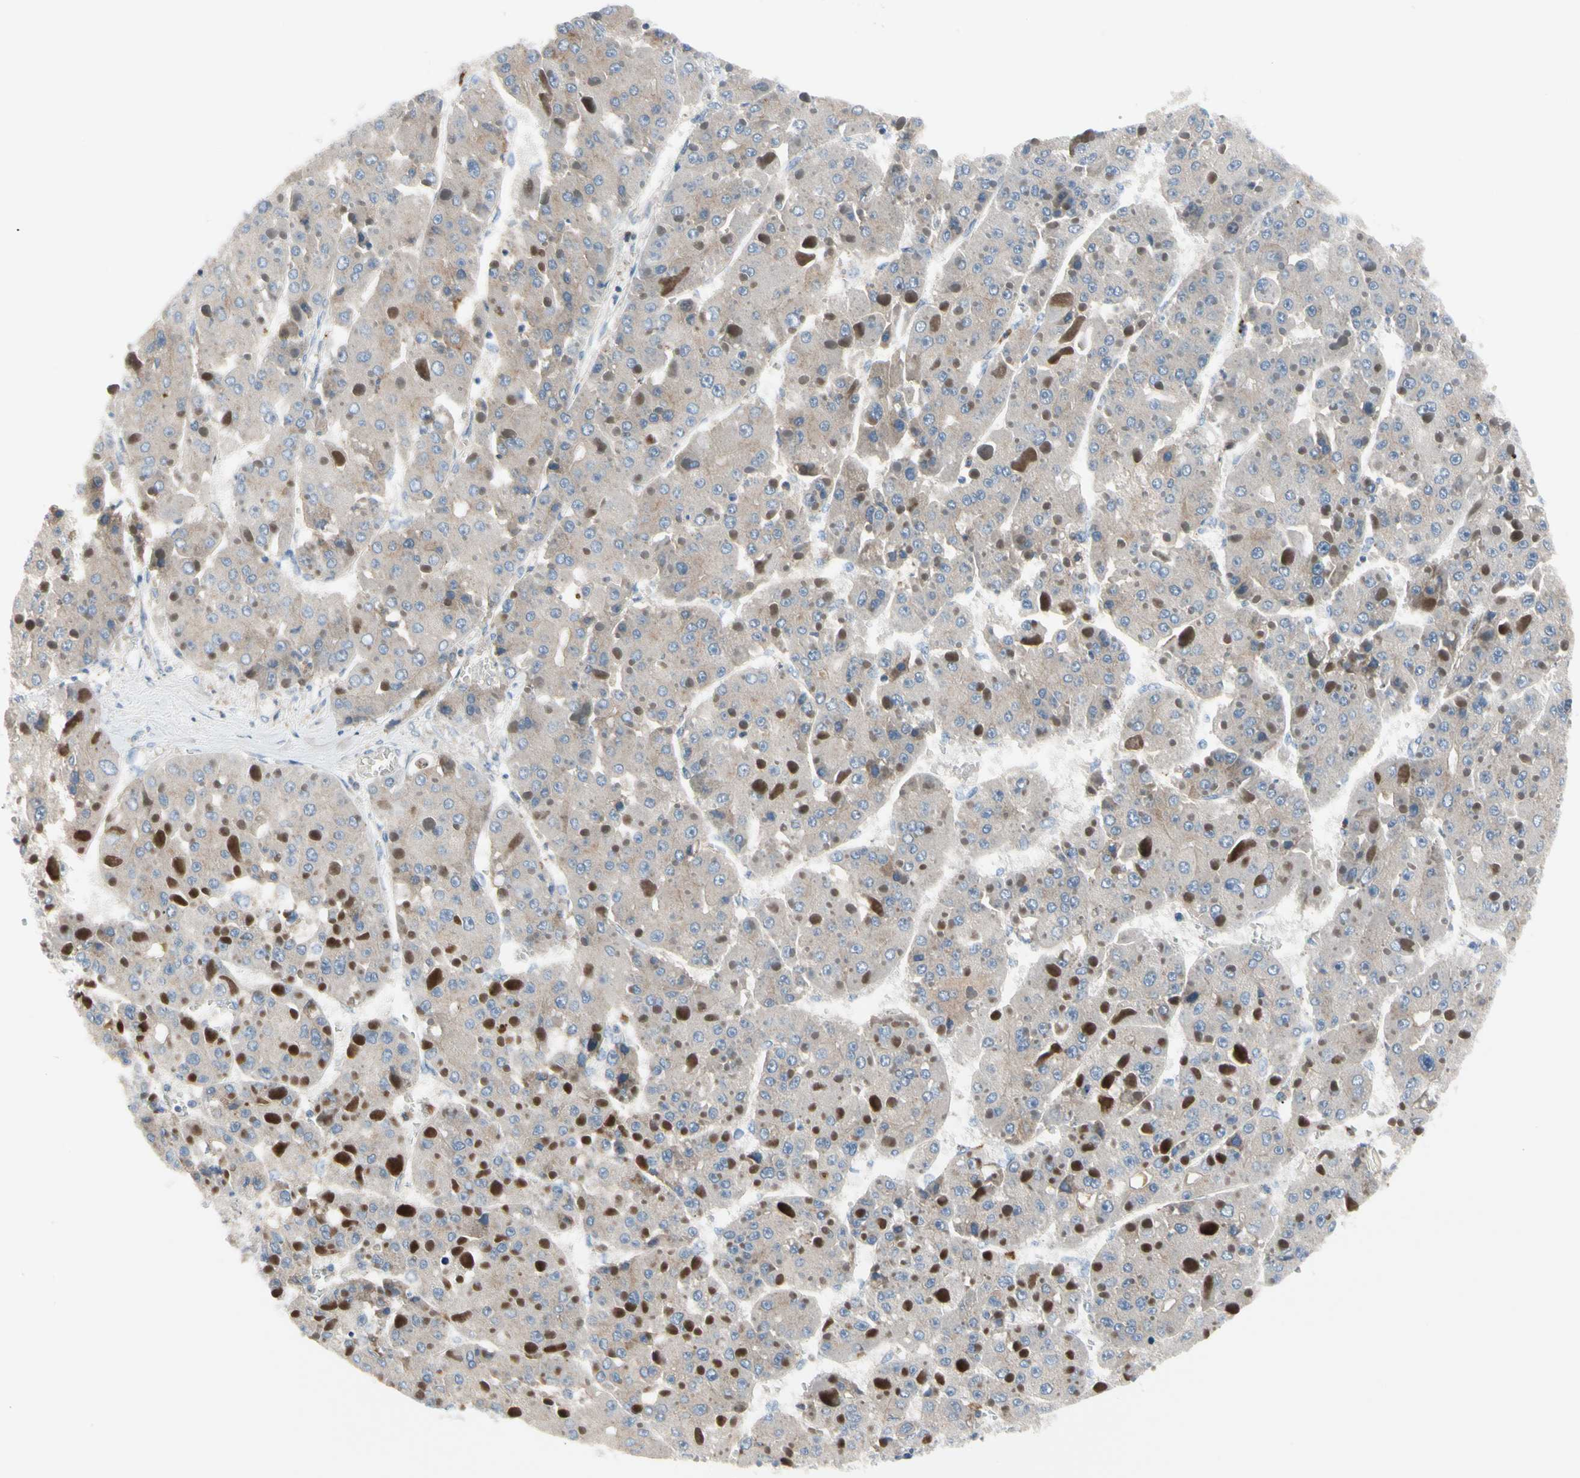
{"staining": {"intensity": "negative", "quantity": "none", "location": "none"}, "tissue": "liver cancer", "cell_type": "Tumor cells", "image_type": "cancer", "snomed": [{"axis": "morphology", "description": "Carcinoma, Hepatocellular, NOS"}, {"axis": "topography", "description": "Liver"}], "caption": "High magnification brightfield microscopy of hepatocellular carcinoma (liver) stained with DAB (3,3'-diaminobenzidine) (brown) and counterstained with hematoxylin (blue): tumor cells show no significant staining. (Immunohistochemistry (ihc), brightfield microscopy, high magnification).", "gene": "HJURP", "patient": {"sex": "female", "age": 73}}